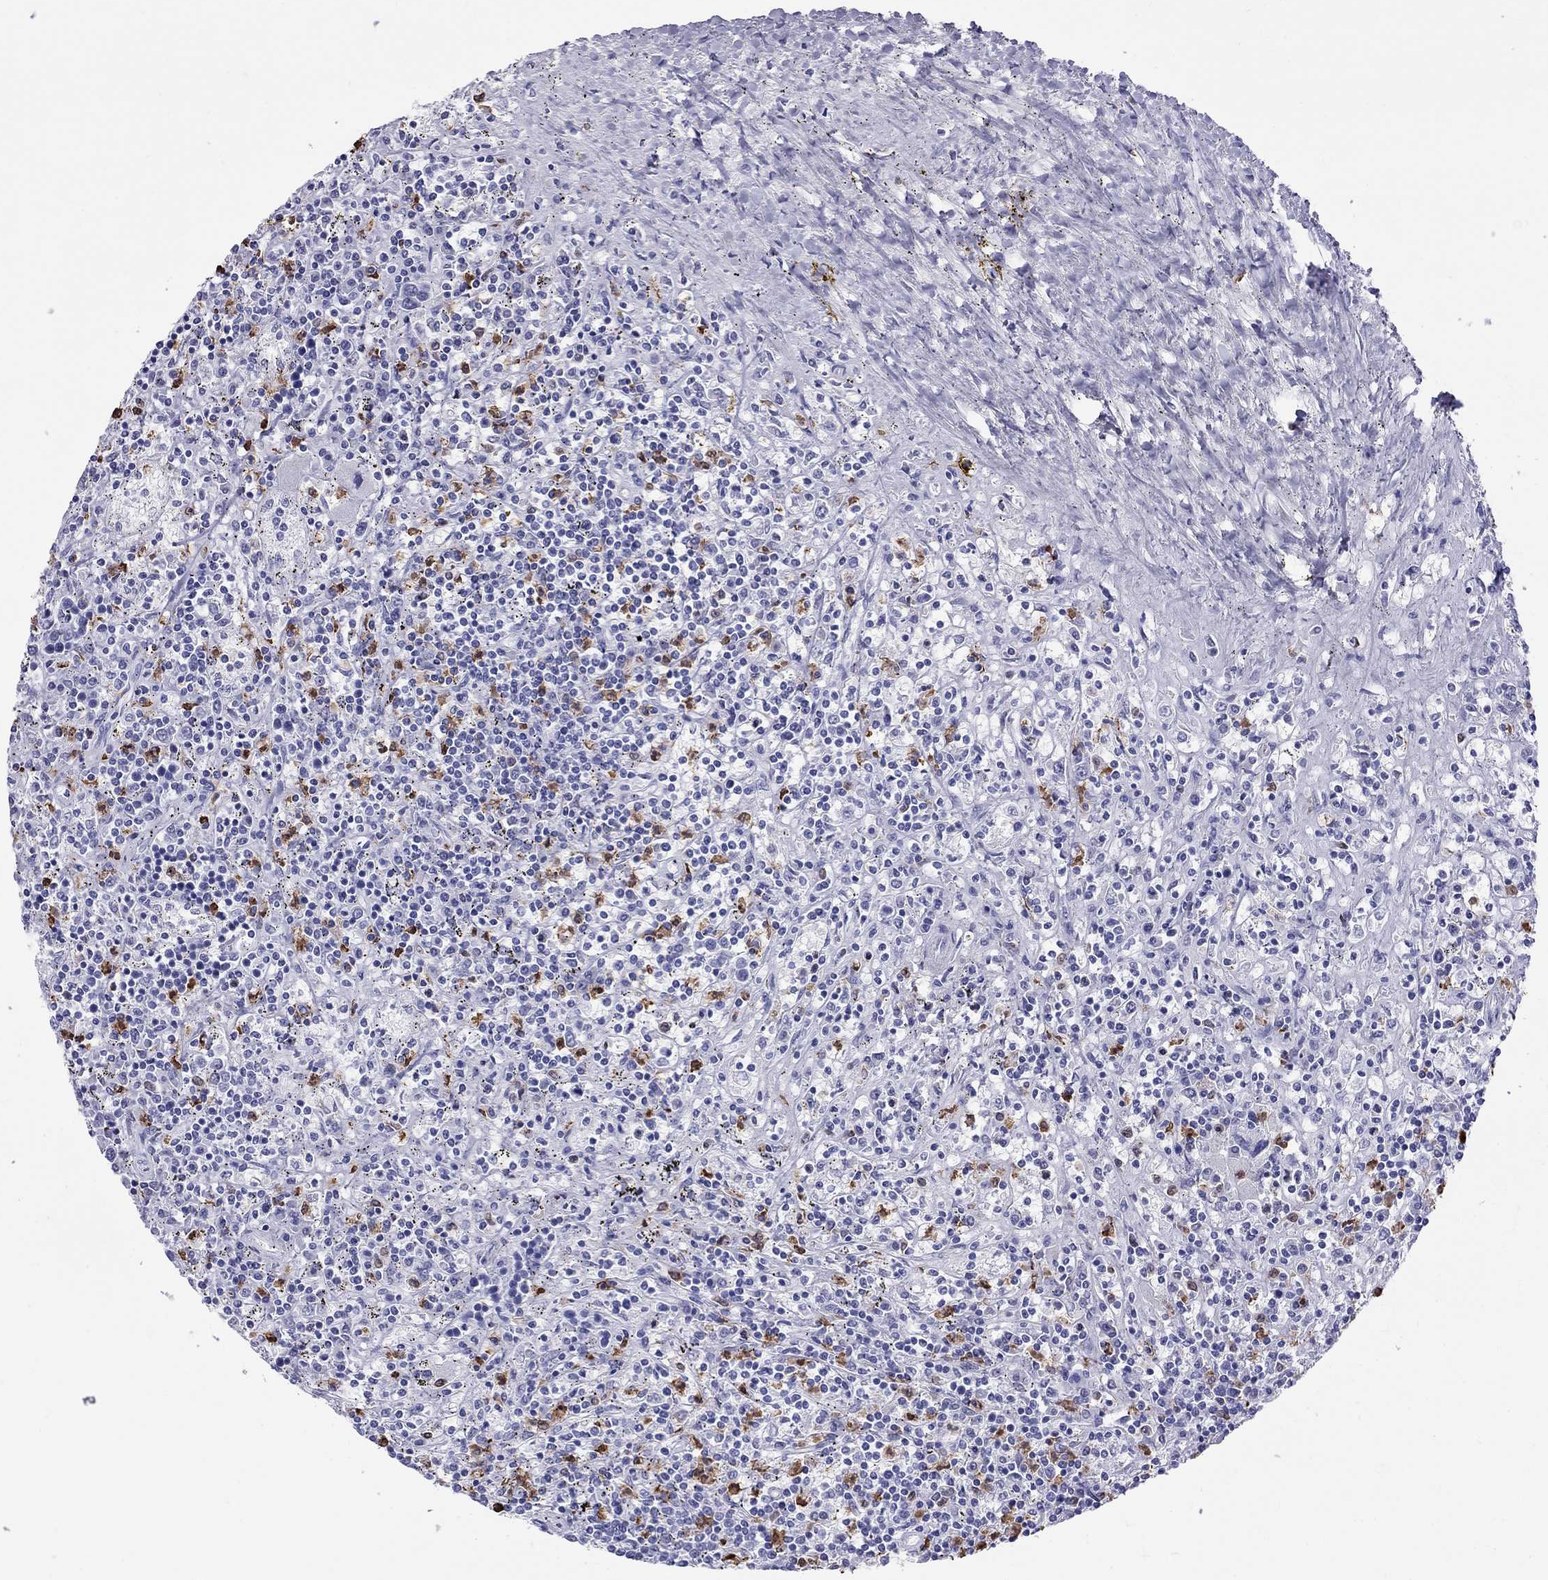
{"staining": {"intensity": "negative", "quantity": "none", "location": "none"}, "tissue": "lymphoma", "cell_type": "Tumor cells", "image_type": "cancer", "snomed": [{"axis": "morphology", "description": "Malignant lymphoma, non-Hodgkin's type, Low grade"}, {"axis": "topography", "description": "Spleen"}], "caption": "Immunohistochemical staining of malignant lymphoma, non-Hodgkin's type (low-grade) reveals no significant positivity in tumor cells.", "gene": "SLAMF1", "patient": {"sex": "male", "age": 62}}